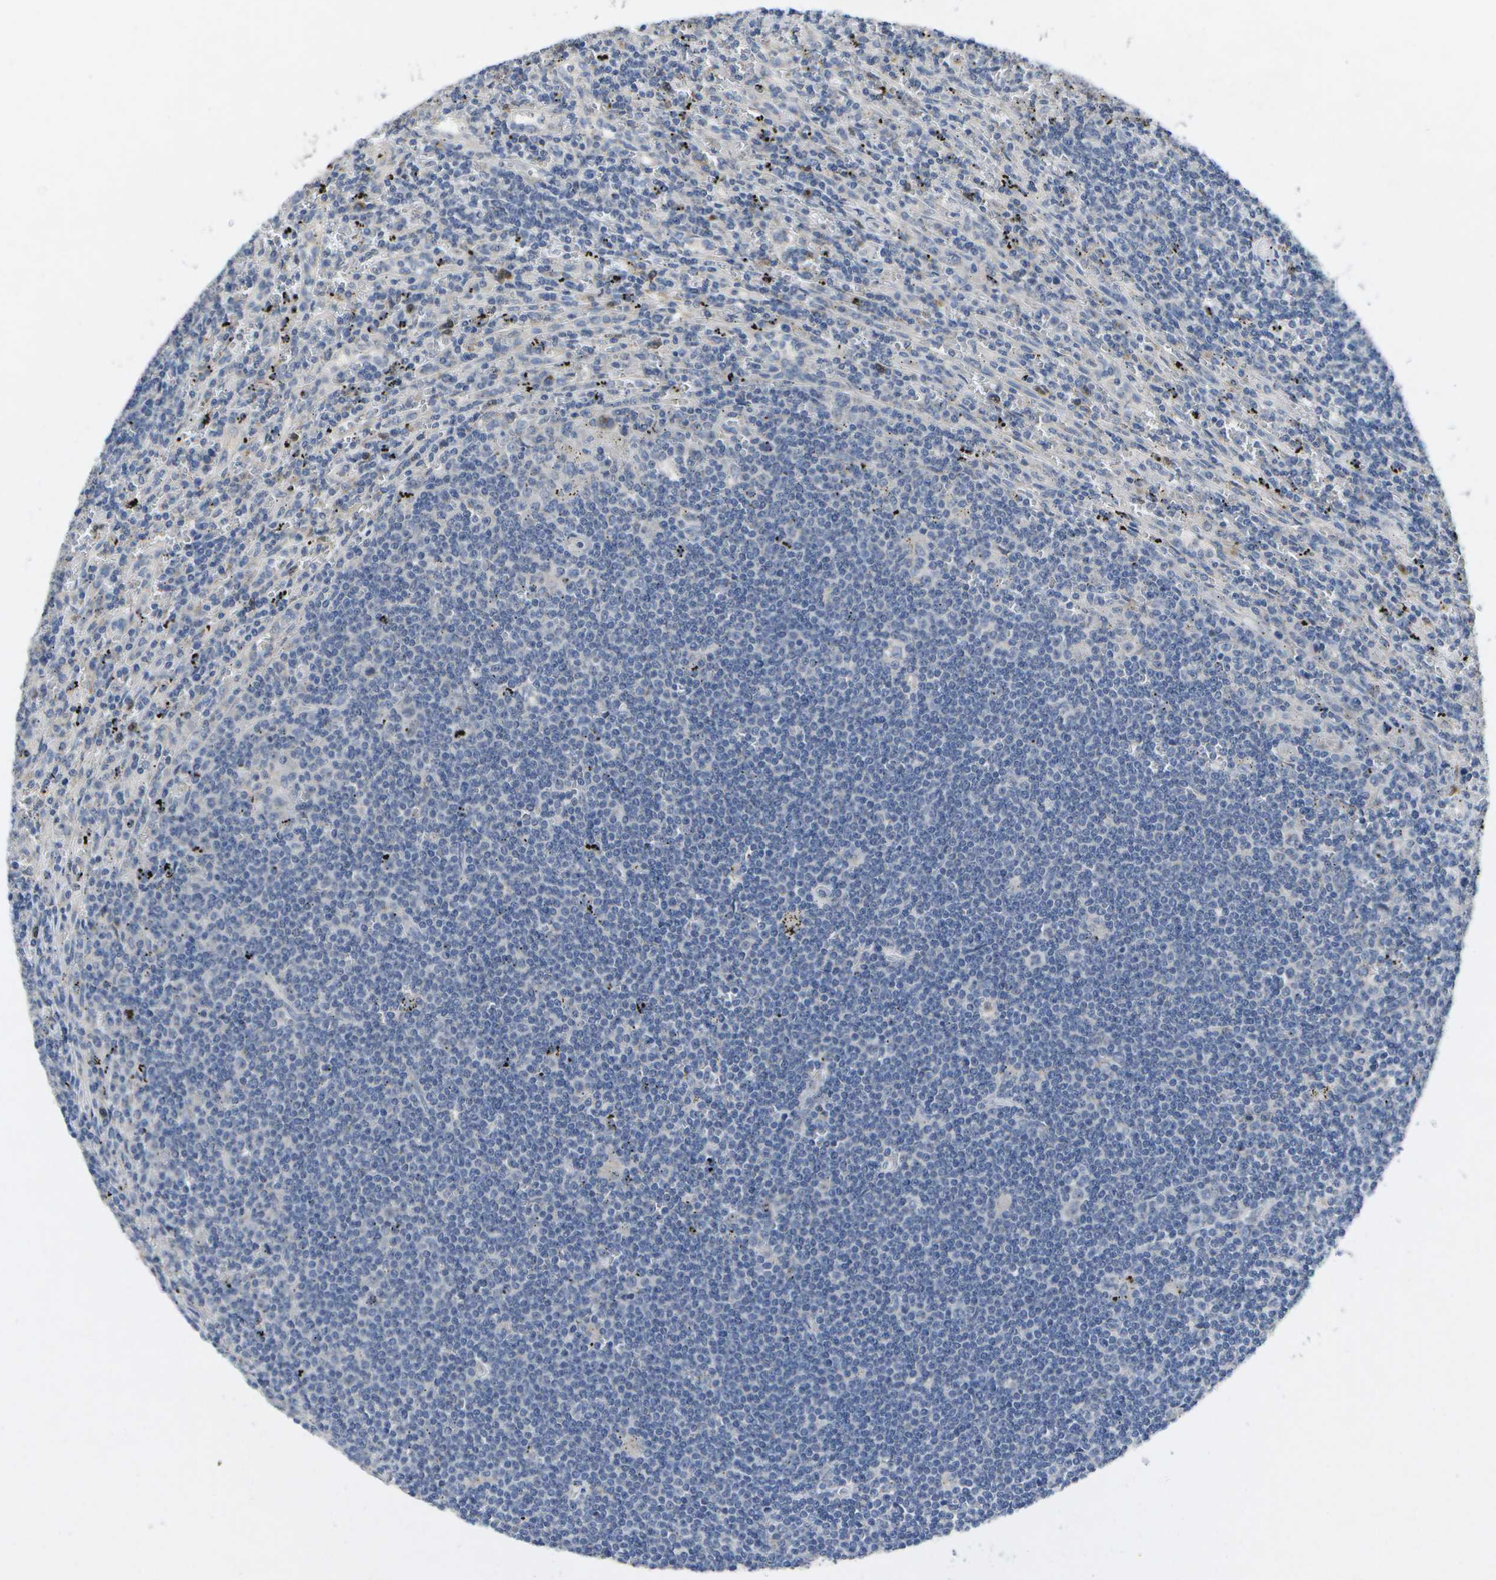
{"staining": {"intensity": "negative", "quantity": "none", "location": "none"}, "tissue": "lymphoma", "cell_type": "Tumor cells", "image_type": "cancer", "snomed": [{"axis": "morphology", "description": "Malignant lymphoma, non-Hodgkin's type, Low grade"}, {"axis": "topography", "description": "Spleen"}], "caption": "DAB (3,3'-diaminobenzidine) immunohistochemical staining of lymphoma reveals no significant positivity in tumor cells.", "gene": "KDELR1", "patient": {"sex": "male", "age": 76}}